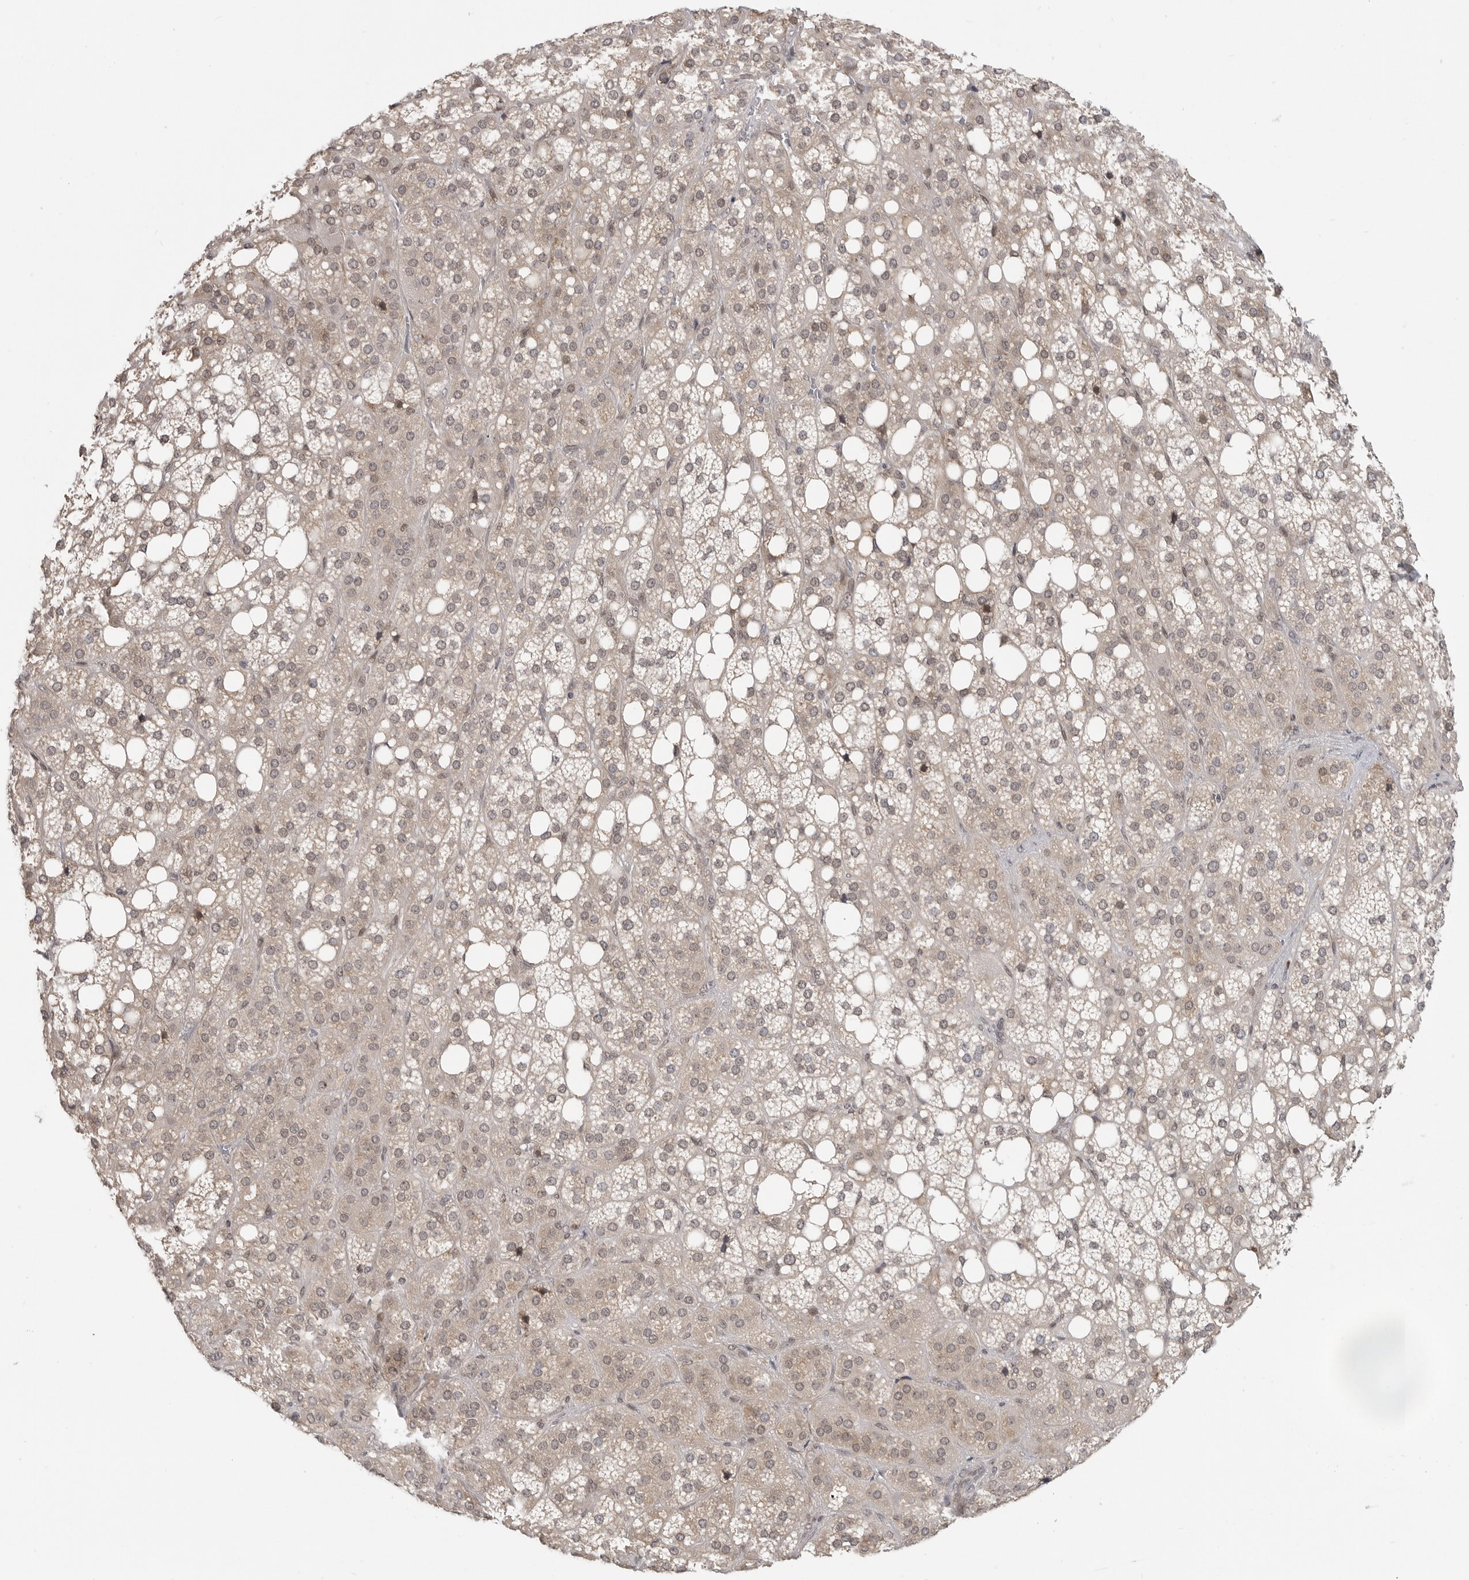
{"staining": {"intensity": "weak", "quantity": "25%-75%", "location": "nuclear"}, "tissue": "adrenal gland", "cell_type": "Glandular cells", "image_type": "normal", "snomed": [{"axis": "morphology", "description": "Normal tissue, NOS"}, {"axis": "topography", "description": "Adrenal gland"}], "caption": "About 25%-75% of glandular cells in unremarkable human adrenal gland reveal weak nuclear protein positivity as visualized by brown immunohistochemical staining.", "gene": "CEP295NL", "patient": {"sex": "female", "age": 59}}